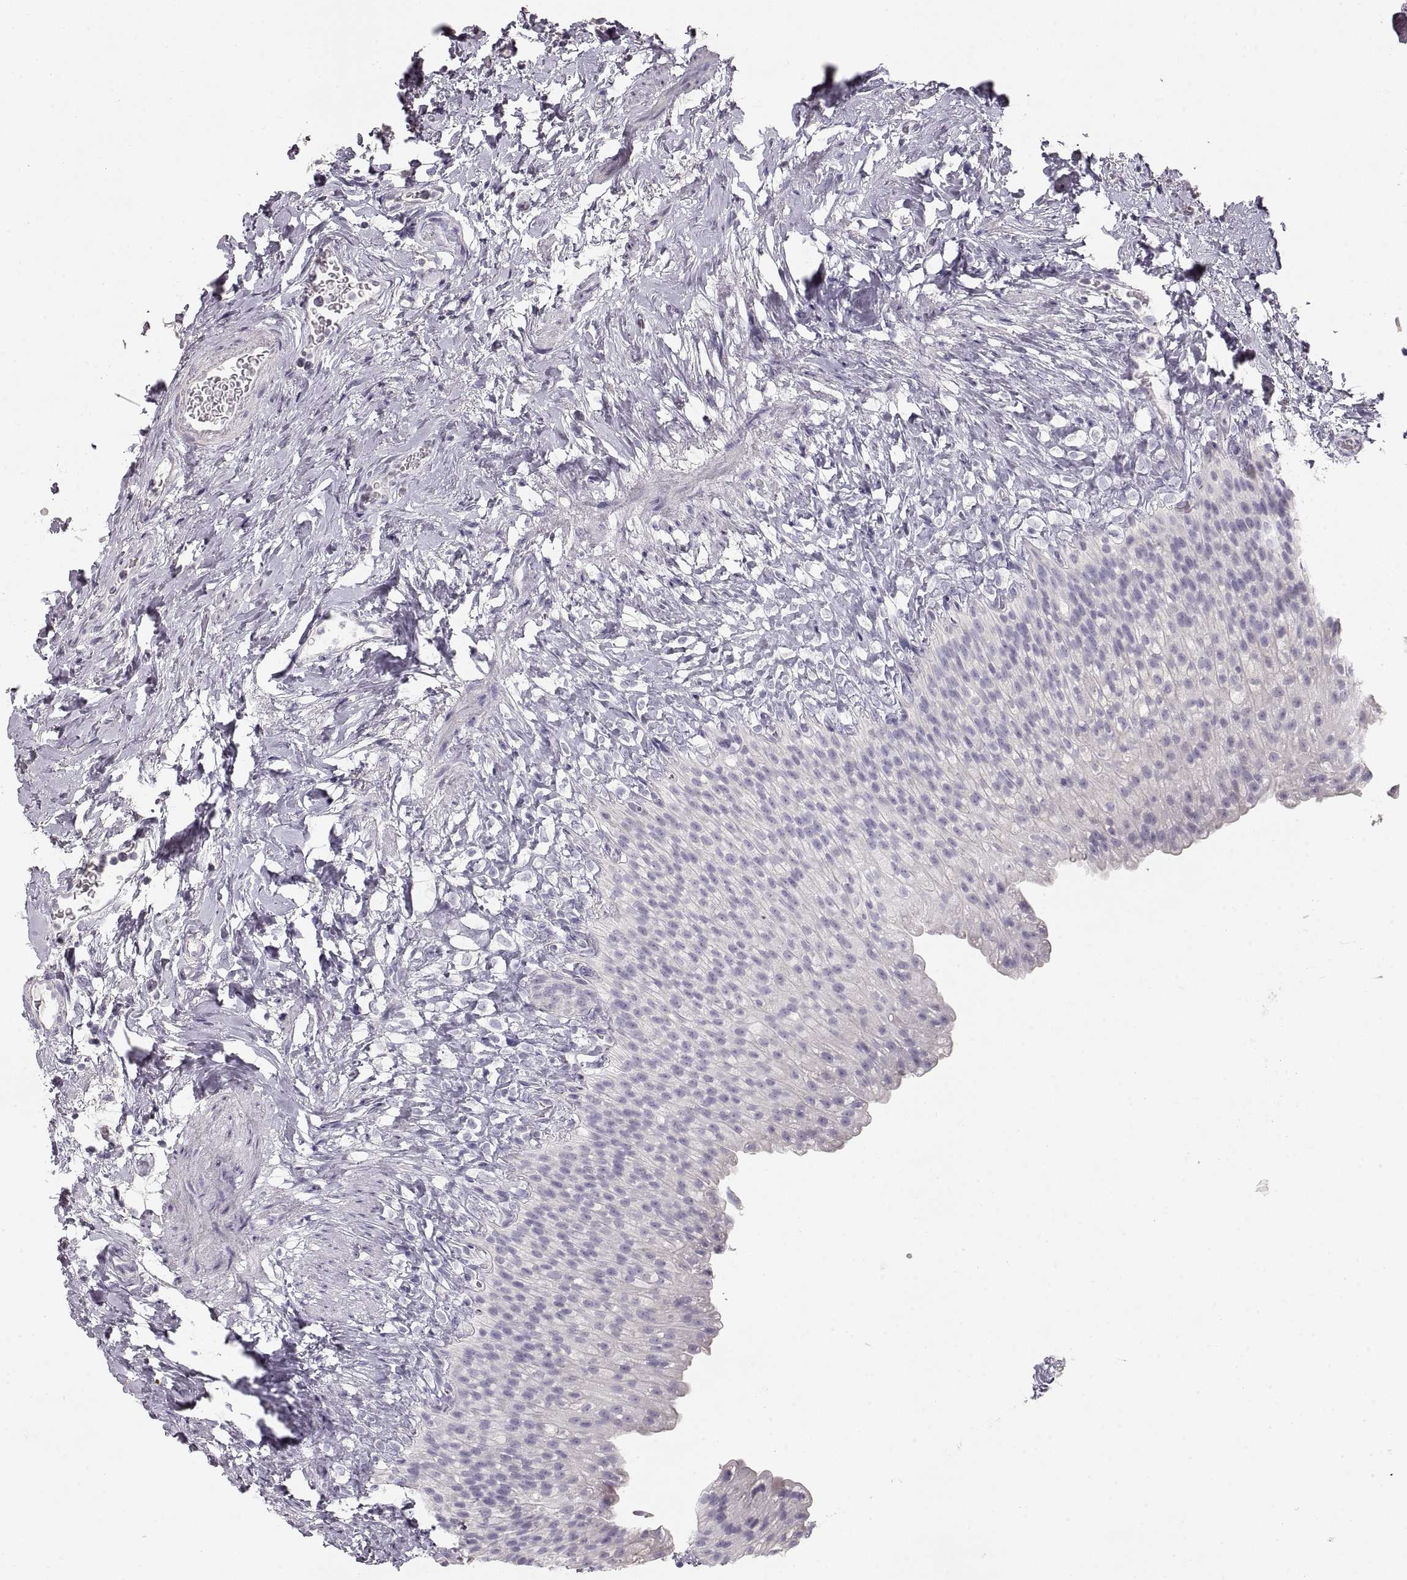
{"staining": {"intensity": "negative", "quantity": "none", "location": "none"}, "tissue": "urinary bladder", "cell_type": "Urothelial cells", "image_type": "normal", "snomed": [{"axis": "morphology", "description": "Normal tissue, NOS"}, {"axis": "topography", "description": "Urinary bladder"}], "caption": "Immunohistochemistry micrograph of normal urinary bladder stained for a protein (brown), which reveals no expression in urothelial cells.", "gene": "ZP3", "patient": {"sex": "male", "age": 76}}